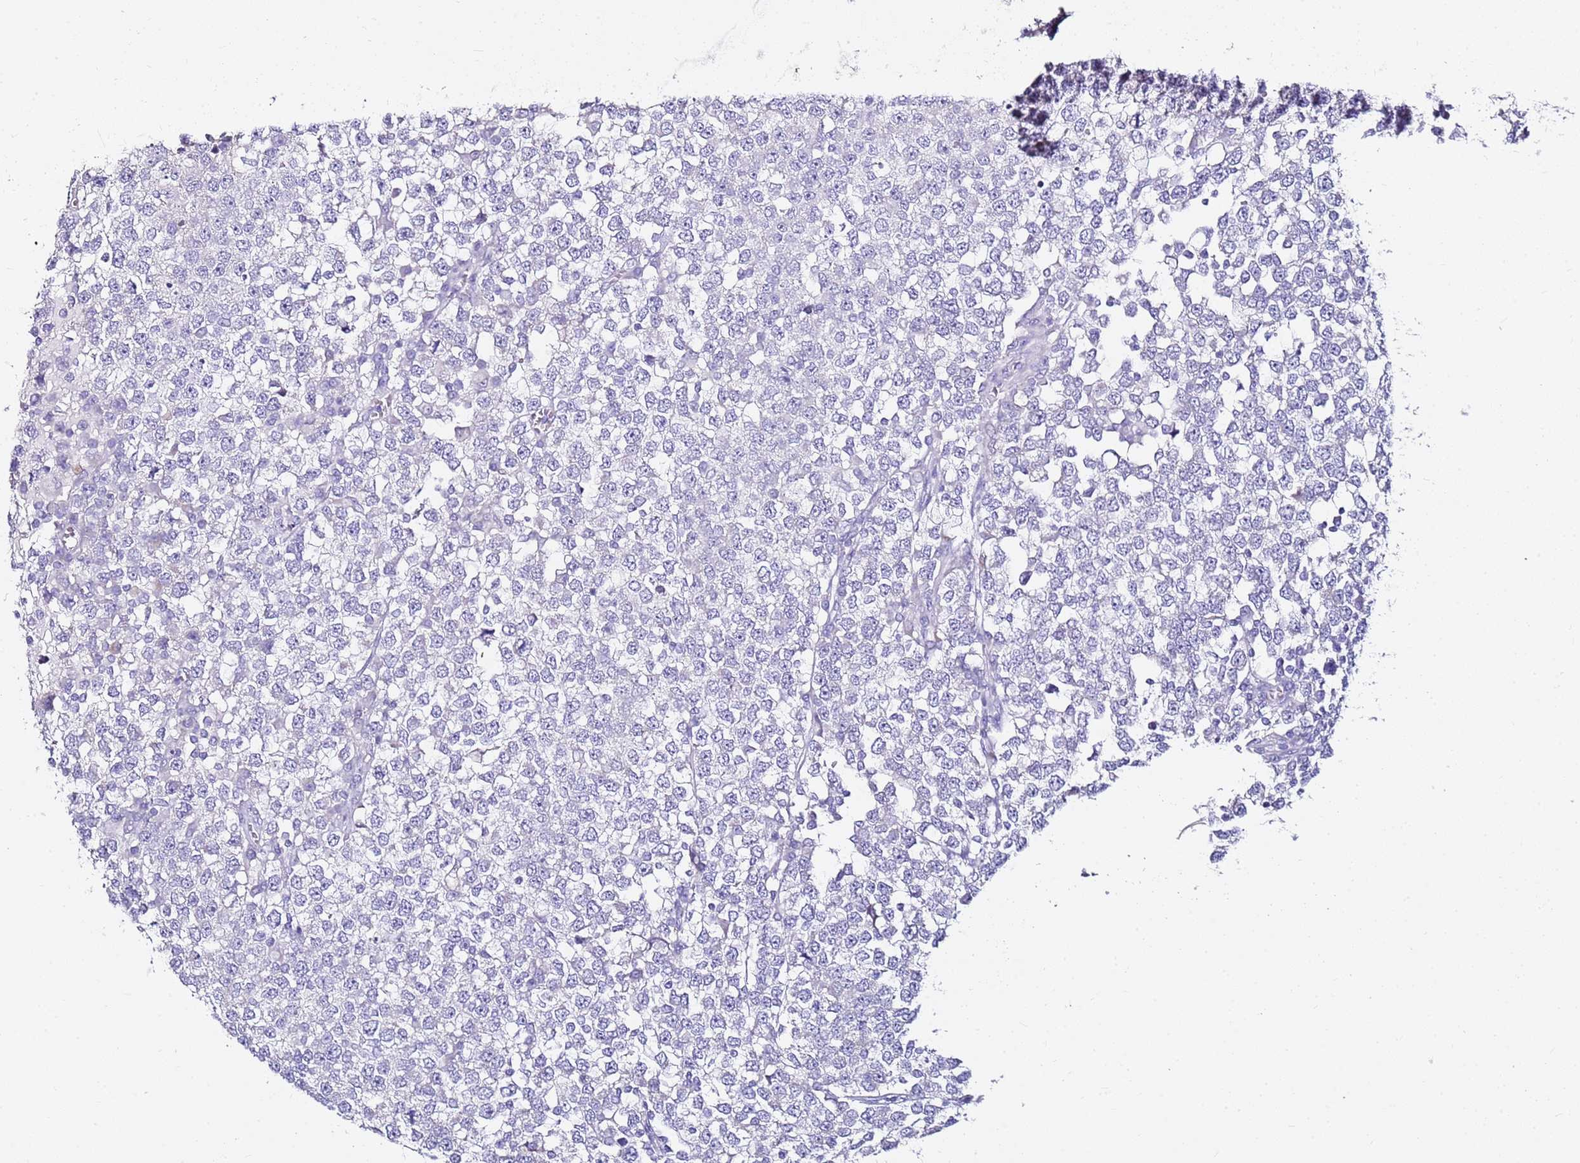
{"staining": {"intensity": "negative", "quantity": "none", "location": "none"}, "tissue": "testis cancer", "cell_type": "Tumor cells", "image_type": "cancer", "snomed": [{"axis": "morphology", "description": "Seminoma, NOS"}, {"axis": "topography", "description": "Testis"}], "caption": "IHC histopathology image of neoplastic tissue: seminoma (testis) stained with DAB demonstrates no significant protein expression in tumor cells.", "gene": "MYBPC3", "patient": {"sex": "male", "age": 65}}